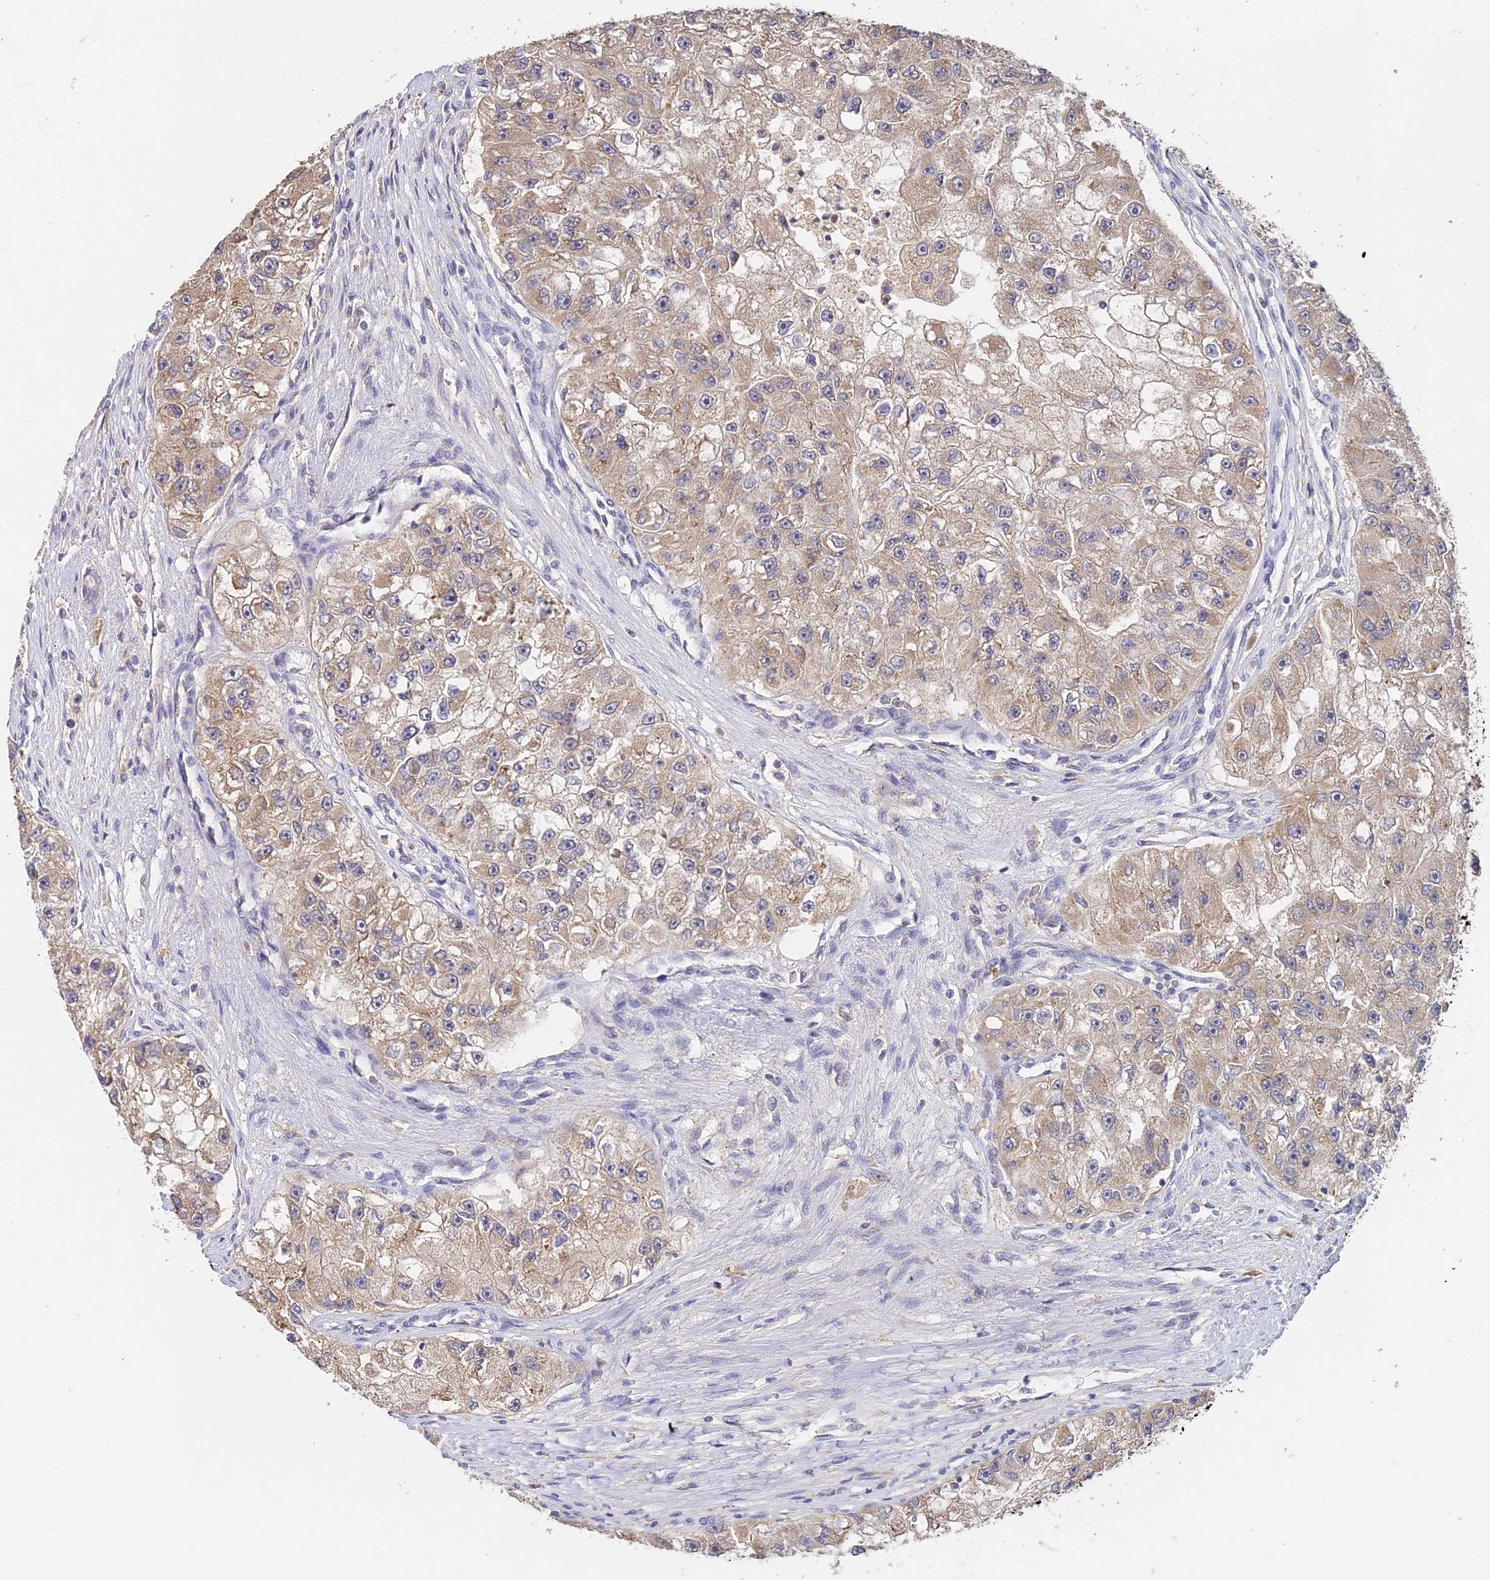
{"staining": {"intensity": "weak", "quantity": ">75%", "location": "cytoplasmic/membranous"}, "tissue": "renal cancer", "cell_type": "Tumor cells", "image_type": "cancer", "snomed": [{"axis": "morphology", "description": "Adenocarcinoma, NOS"}, {"axis": "topography", "description": "Kidney"}], "caption": "Human renal cancer (adenocarcinoma) stained for a protein (brown) shows weak cytoplasmic/membranous positive positivity in about >75% of tumor cells.", "gene": "TPRX1", "patient": {"sex": "male", "age": 63}}